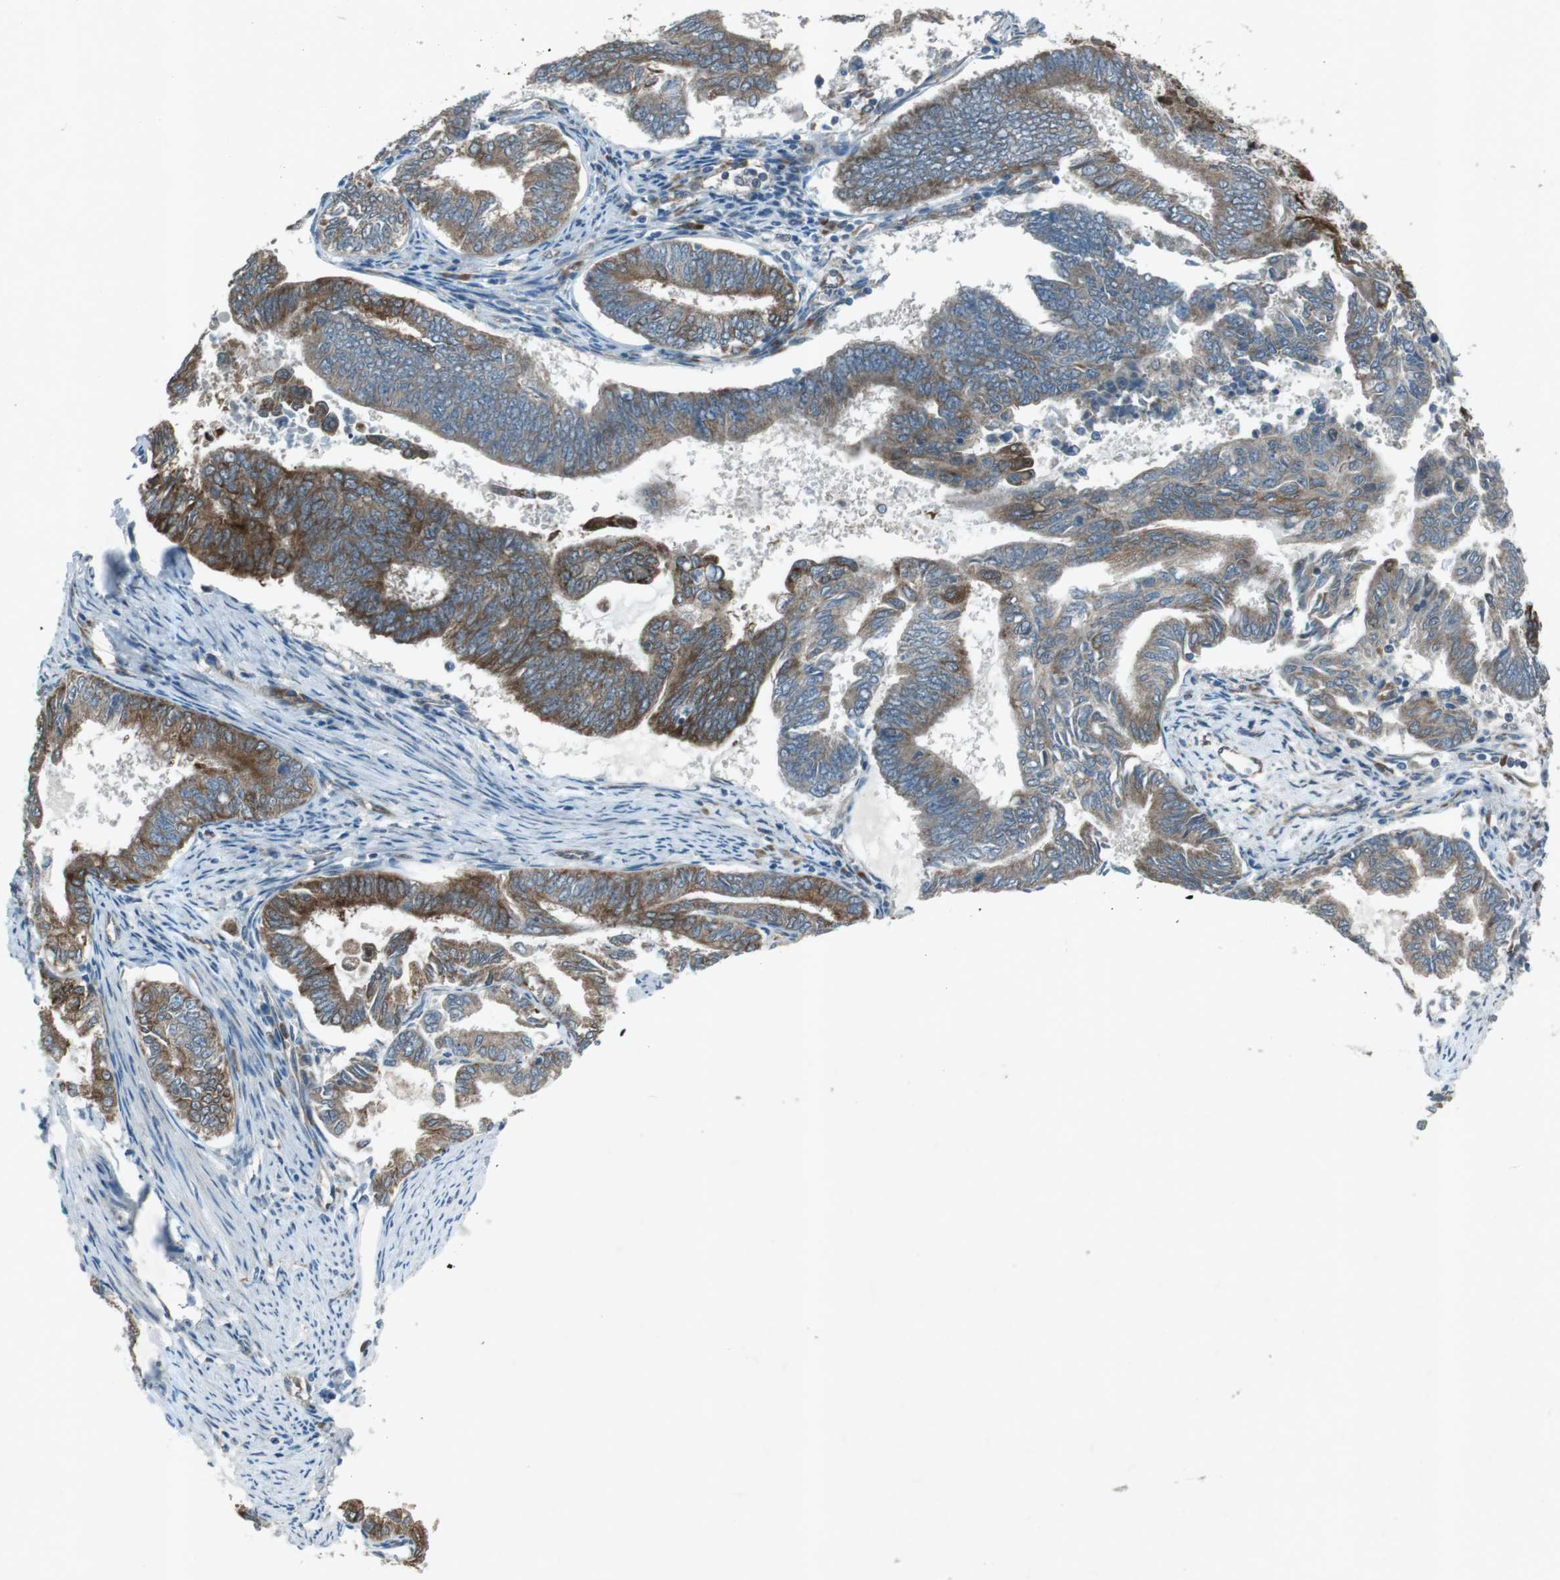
{"staining": {"intensity": "moderate", "quantity": "25%-75%", "location": "cytoplasmic/membranous"}, "tissue": "endometrial cancer", "cell_type": "Tumor cells", "image_type": "cancer", "snomed": [{"axis": "morphology", "description": "Adenocarcinoma, NOS"}, {"axis": "topography", "description": "Endometrium"}], "caption": "Endometrial cancer (adenocarcinoma) stained with immunohistochemistry reveals moderate cytoplasmic/membranous staining in about 25%-75% of tumor cells. Nuclei are stained in blue.", "gene": "SLC41A1", "patient": {"sex": "female", "age": 86}}